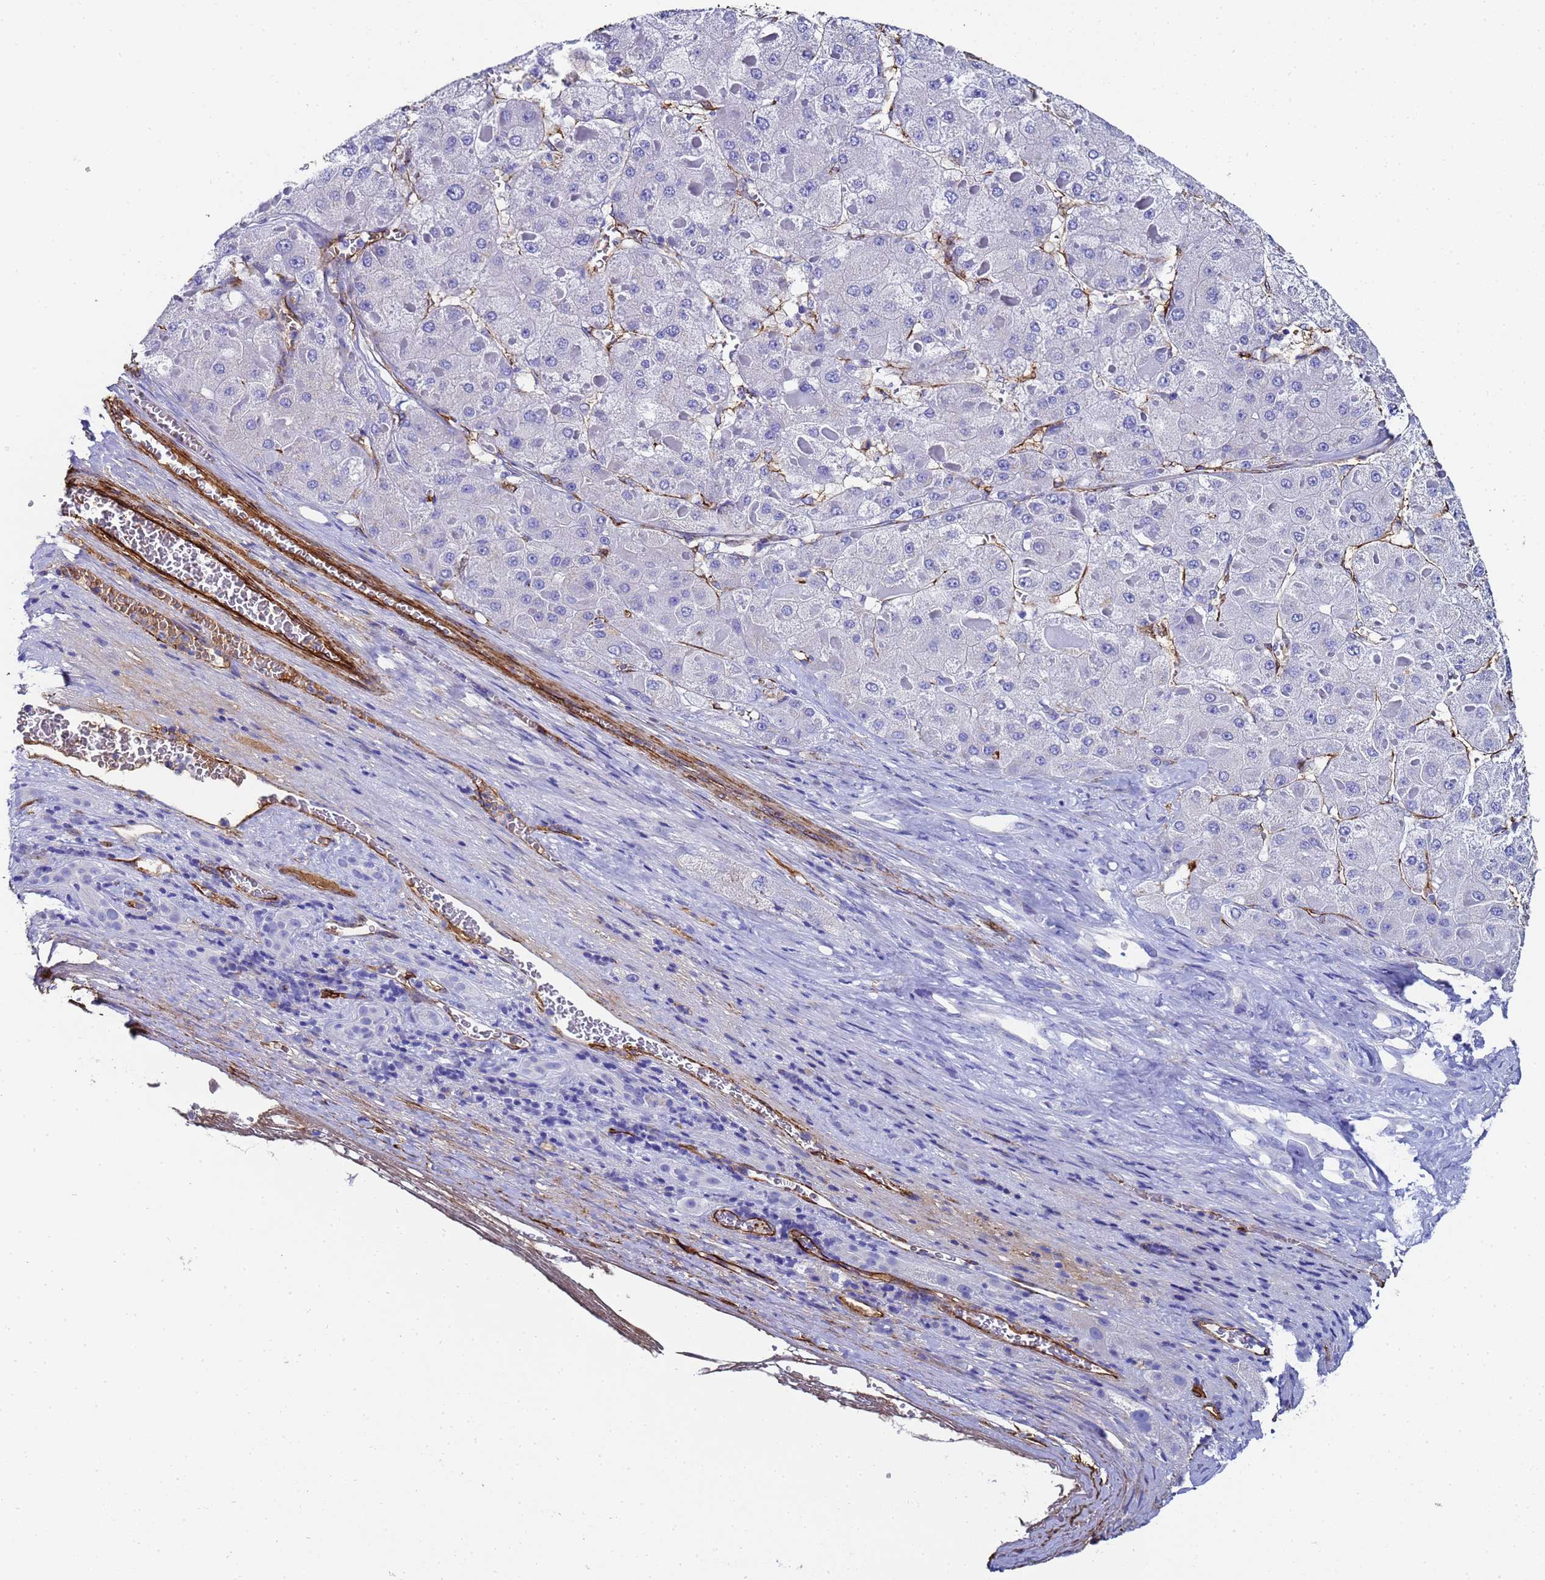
{"staining": {"intensity": "negative", "quantity": "none", "location": "none"}, "tissue": "liver cancer", "cell_type": "Tumor cells", "image_type": "cancer", "snomed": [{"axis": "morphology", "description": "Carcinoma, Hepatocellular, NOS"}, {"axis": "topography", "description": "Liver"}], "caption": "Photomicrograph shows no protein staining in tumor cells of liver hepatocellular carcinoma tissue.", "gene": "ADIPOQ", "patient": {"sex": "female", "age": 73}}